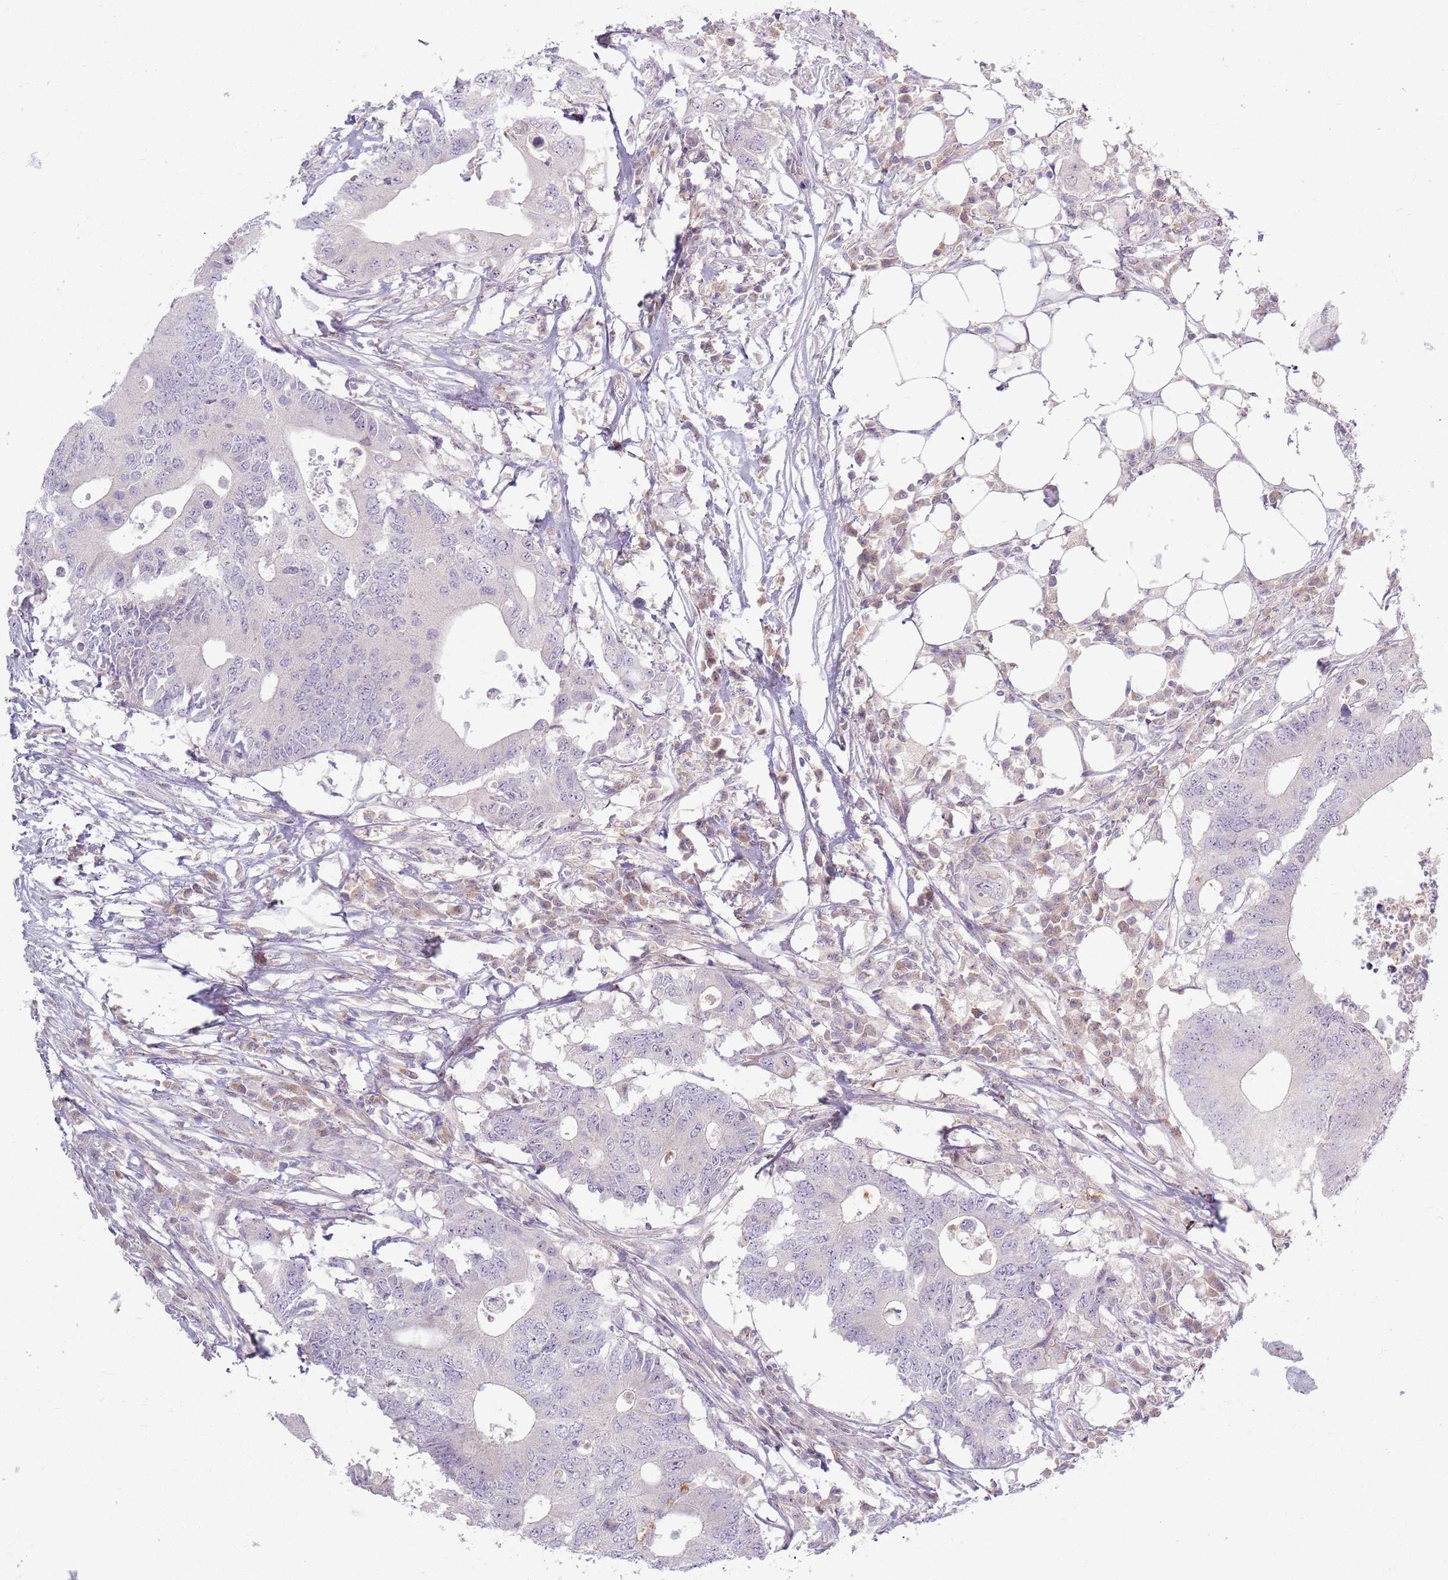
{"staining": {"intensity": "negative", "quantity": "none", "location": "none"}, "tissue": "colorectal cancer", "cell_type": "Tumor cells", "image_type": "cancer", "snomed": [{"axis": "morphology", "description": "Adenocarcinoma, NOS"}, {"axis": "topography", "description": "Colon"}], "caption": "Photomicrograph shows no significant protein staining in tumor cells of colorectal cancer (adenocarcinoma). (DAB (3,3'-diaminobenzidine) immunohistochemistry with hematoxylin counter stain).", "gene": "ZDHHC2", "patient": {"sex": "male", "age": 71}}